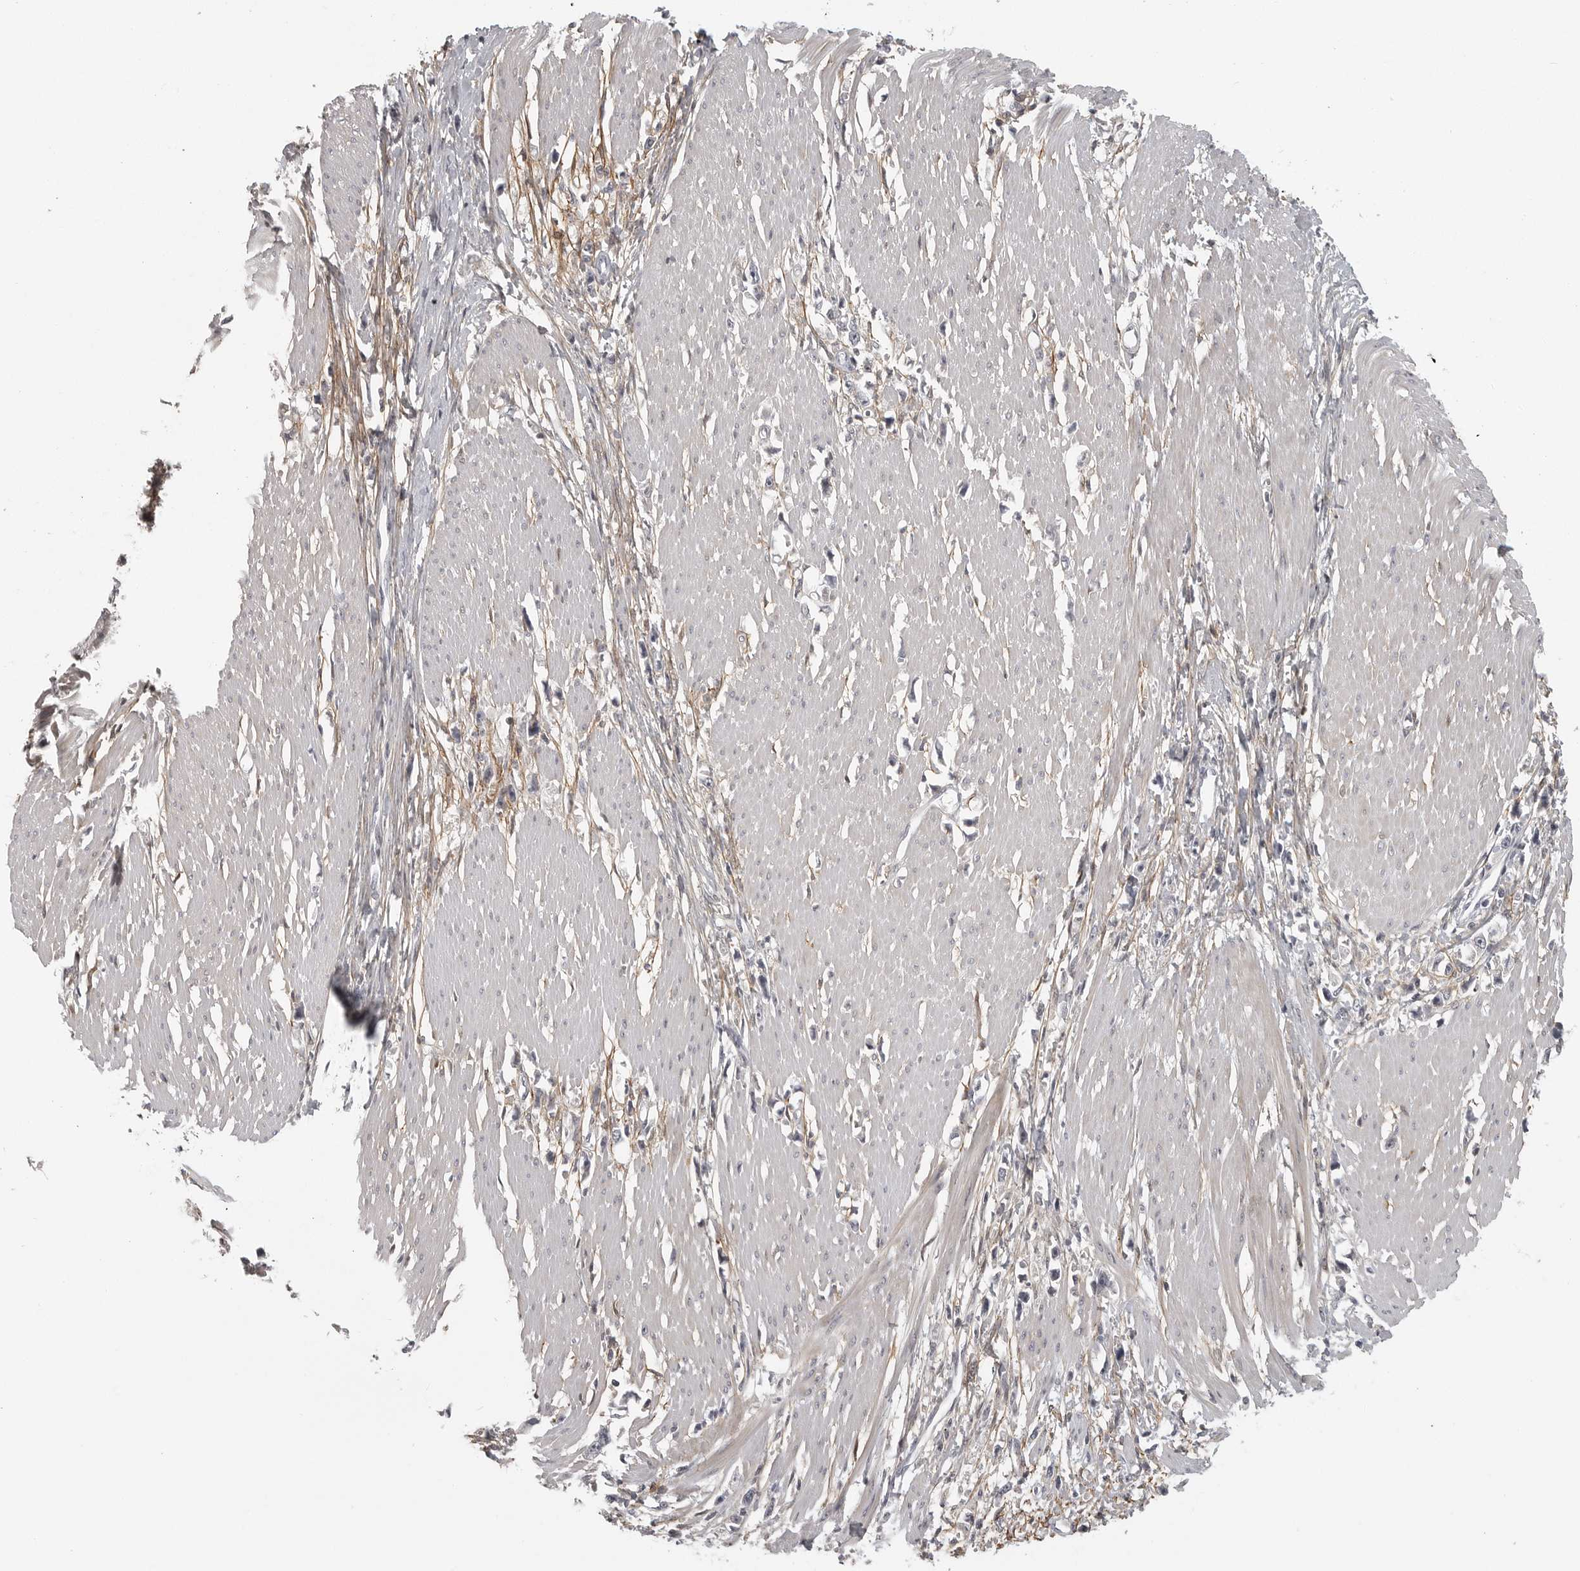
{"staining": {"intensity": "negative", "quantity": "none", "location": "none"}, "tissue": "stomach cancer", "cell_type": "Tumor cells", "image_type": "cancer", "snomed": [{"axis": "morphology", "description": "Adenocarcinoma, NOS"}, {"axis": "topography", "description": "Stomach"}], "caption": "Histopathology image shows no protein staining in tumor cells of stomach adenocarcinoma tissue. Brightfield microscopy of immunohistochemistry (IHC) stained with DAB (brown) and hematoxylin (blue), captured at high magnification.", "gene": "UROD", "patient": {"sex": "female", "age": 59}}